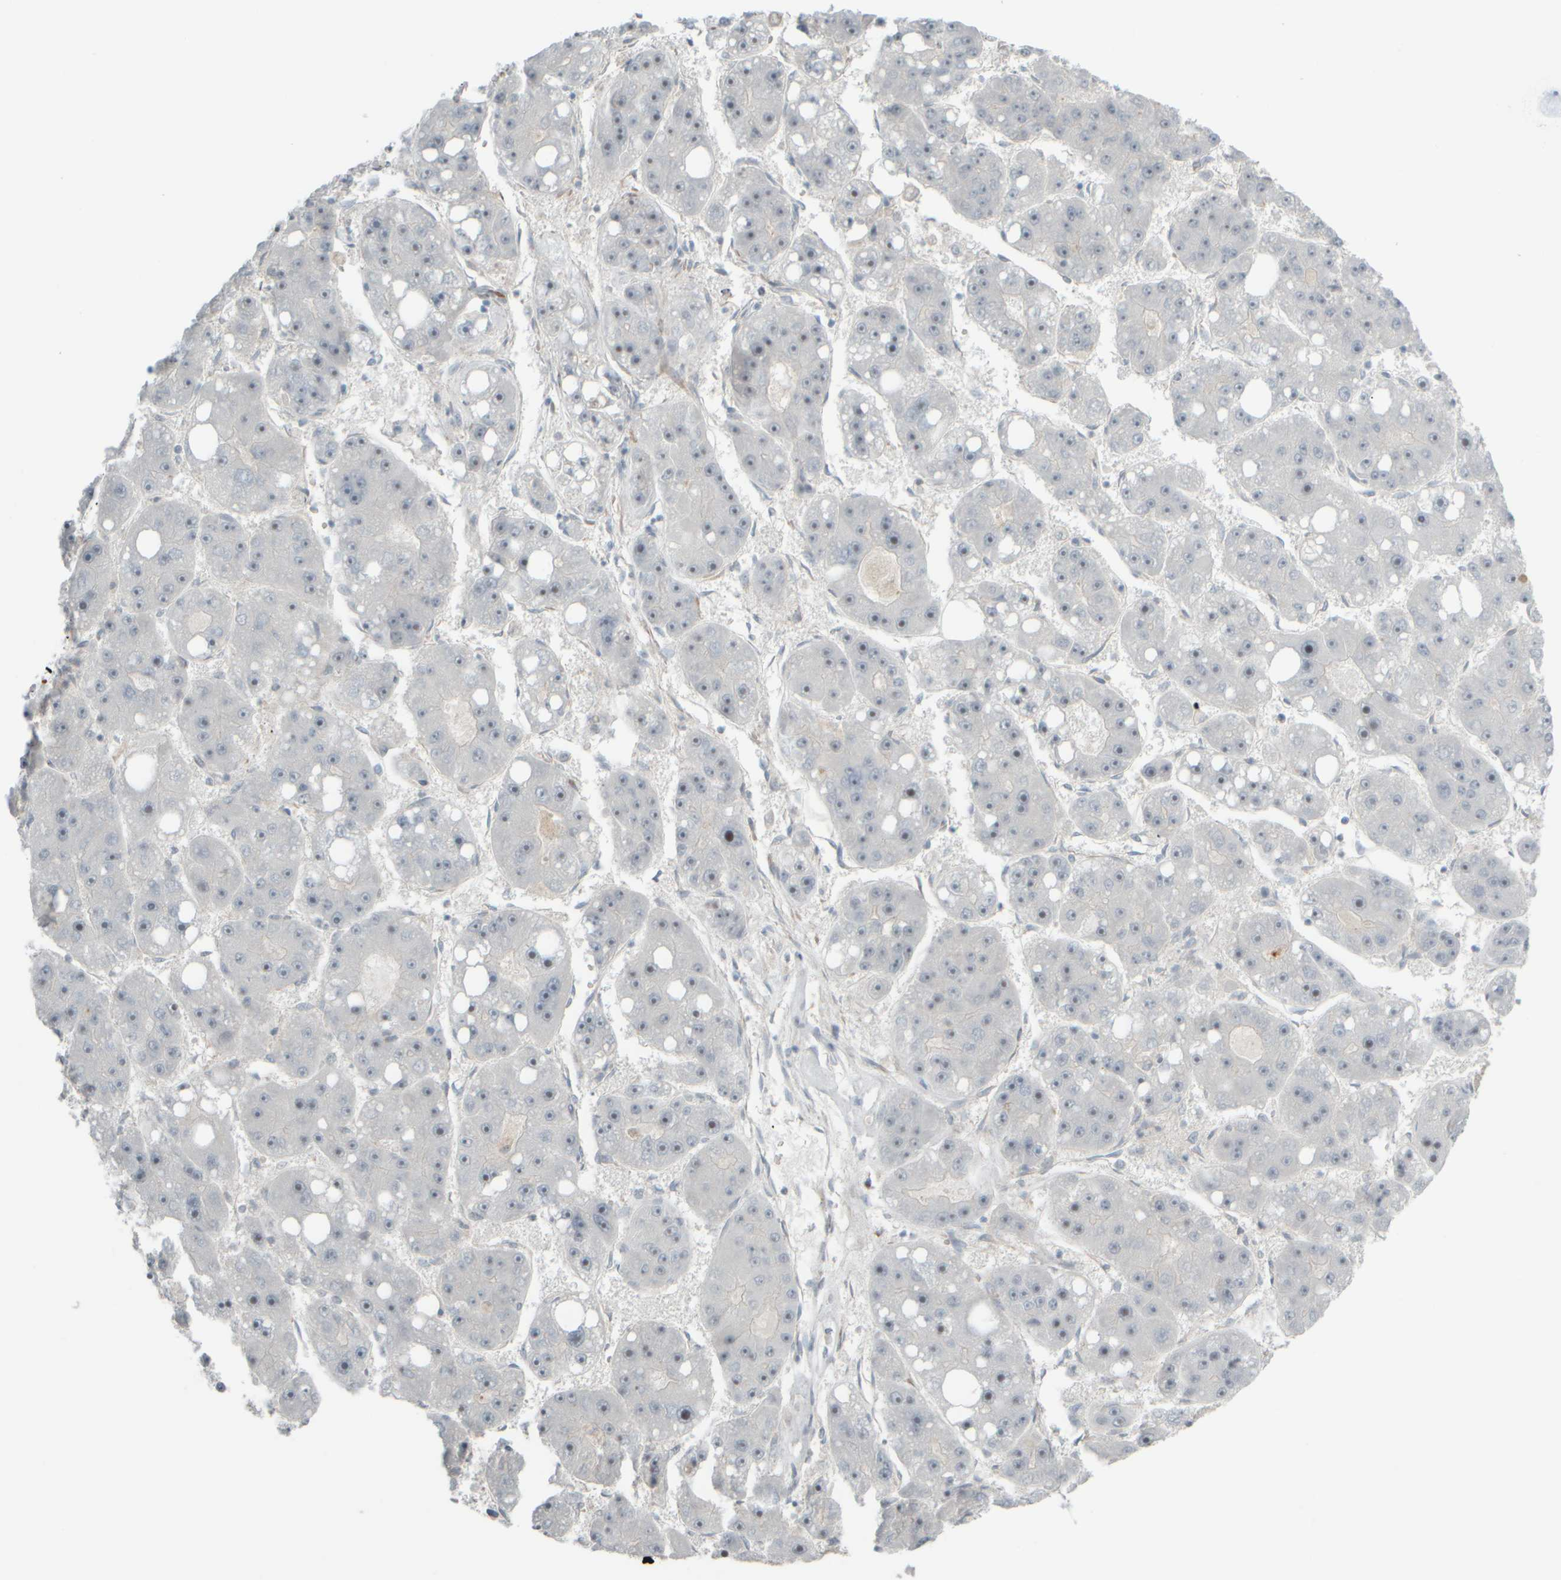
{"staining": {"intensity": "negative", "quantity": "none", "location": "none"}, "tissue": "liver cancer", "cell_type": "Tumor cells", "image_type": "cancer", "snomed": [{"axis": "morphology", "description": "Carcinoma, Hepatocellular, NOS"}, {"axis": "topography", "description": "Liver"}], "caption": "This micrograph is of liver hepatocellular carcinoma stained with immunohistochemistry to label a protein in brown with the nuclei are counter-stained blue. There is no expression in tumor cells.", "gene": "HGS", "patient": {"sex": "female", "age": 61}}